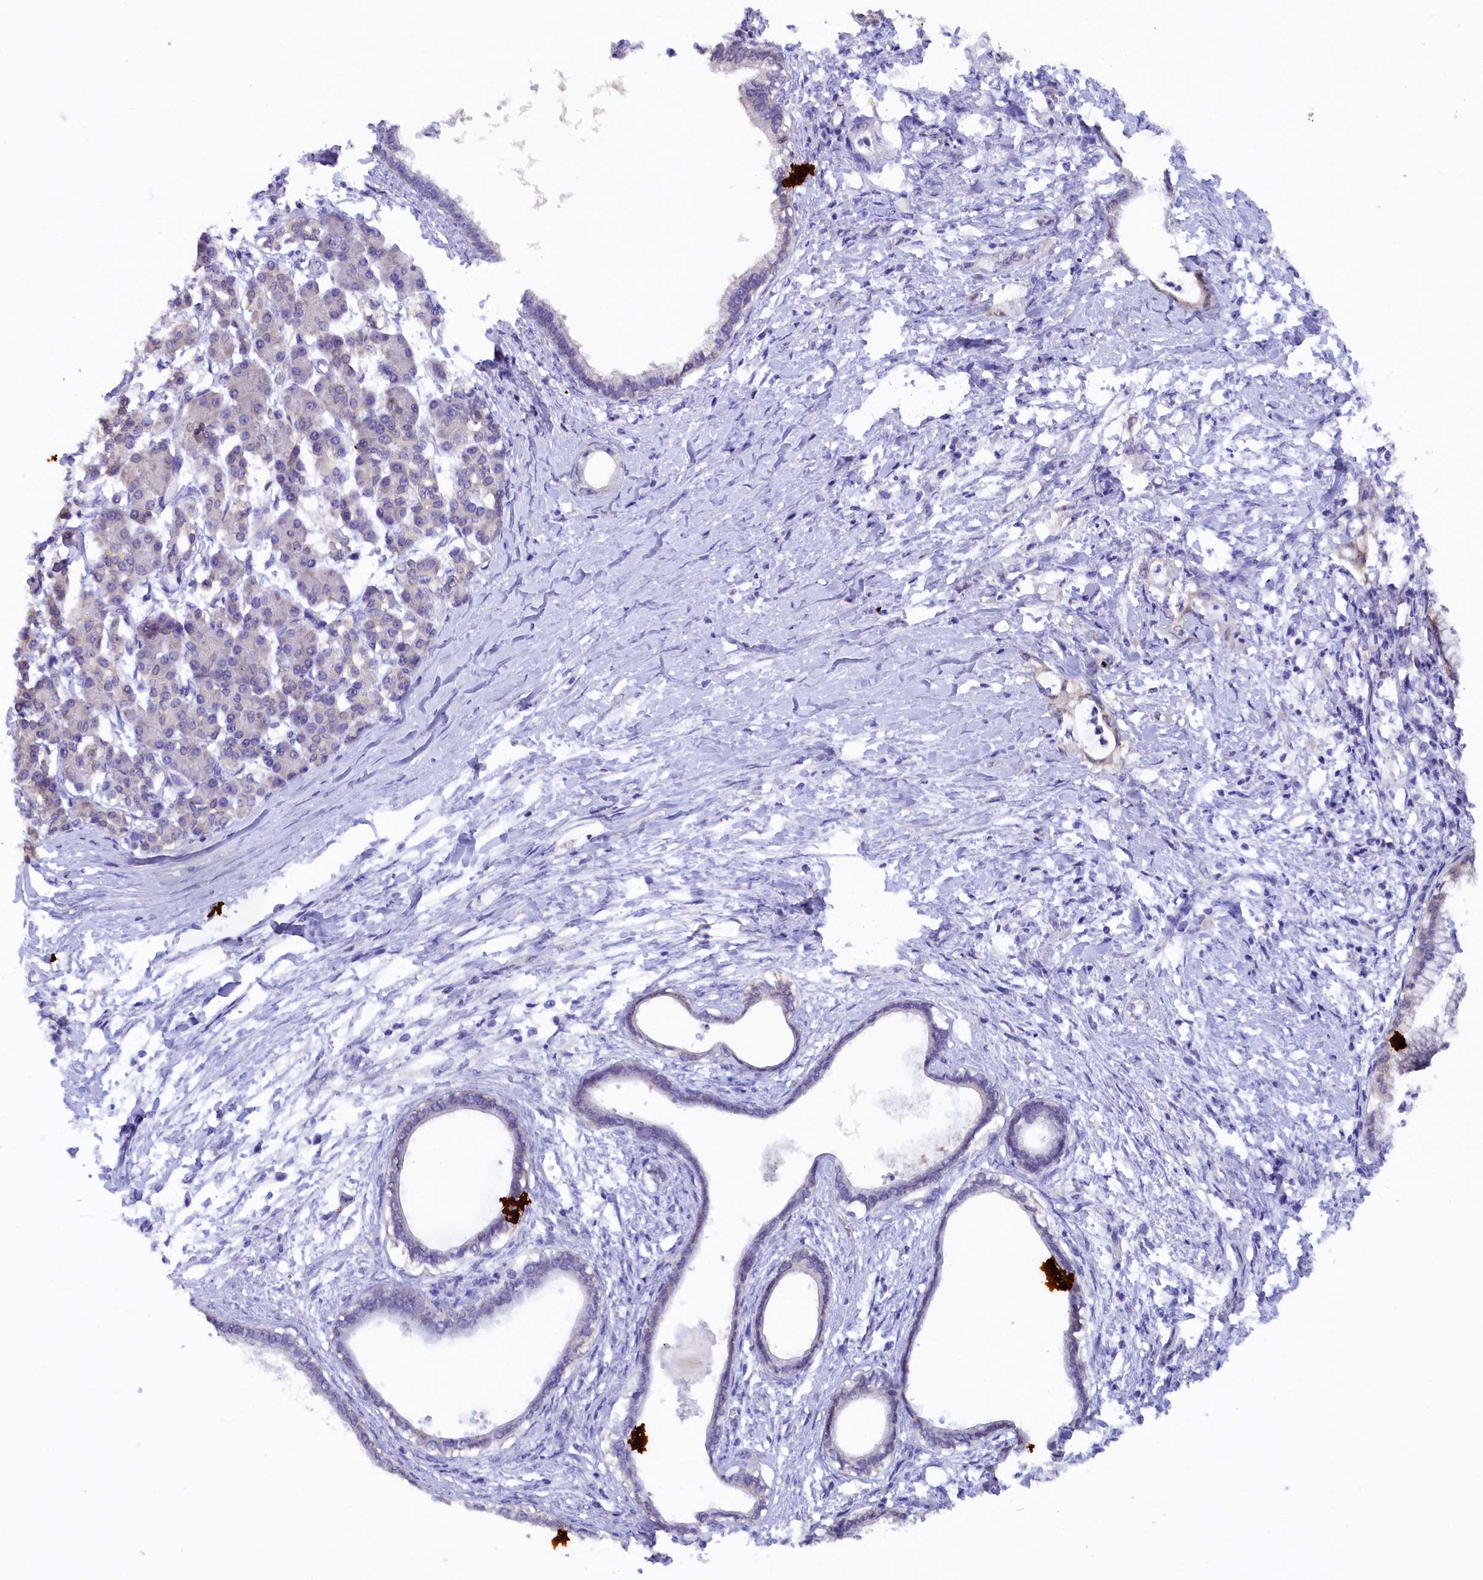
{"staining": {"intensity": "negative", "quantity": "none", "location": "none"}, "tissue": "pancreatic cancer", "cell_type": "Tumor cells", "image_type": "cancer", "snomed": [{"axis": "morphology", "description": "Adenocarcinoma, NOS"}, {"axis": "topography", "description": "Pancreas"}], "caption": "The immunohistochemistry histopathology image has no significant staining in tumor cells of pancreatic adenocarcinoma tissue.", "gene": "JPT2", "patient": {"sex": "female", "age": 55}}